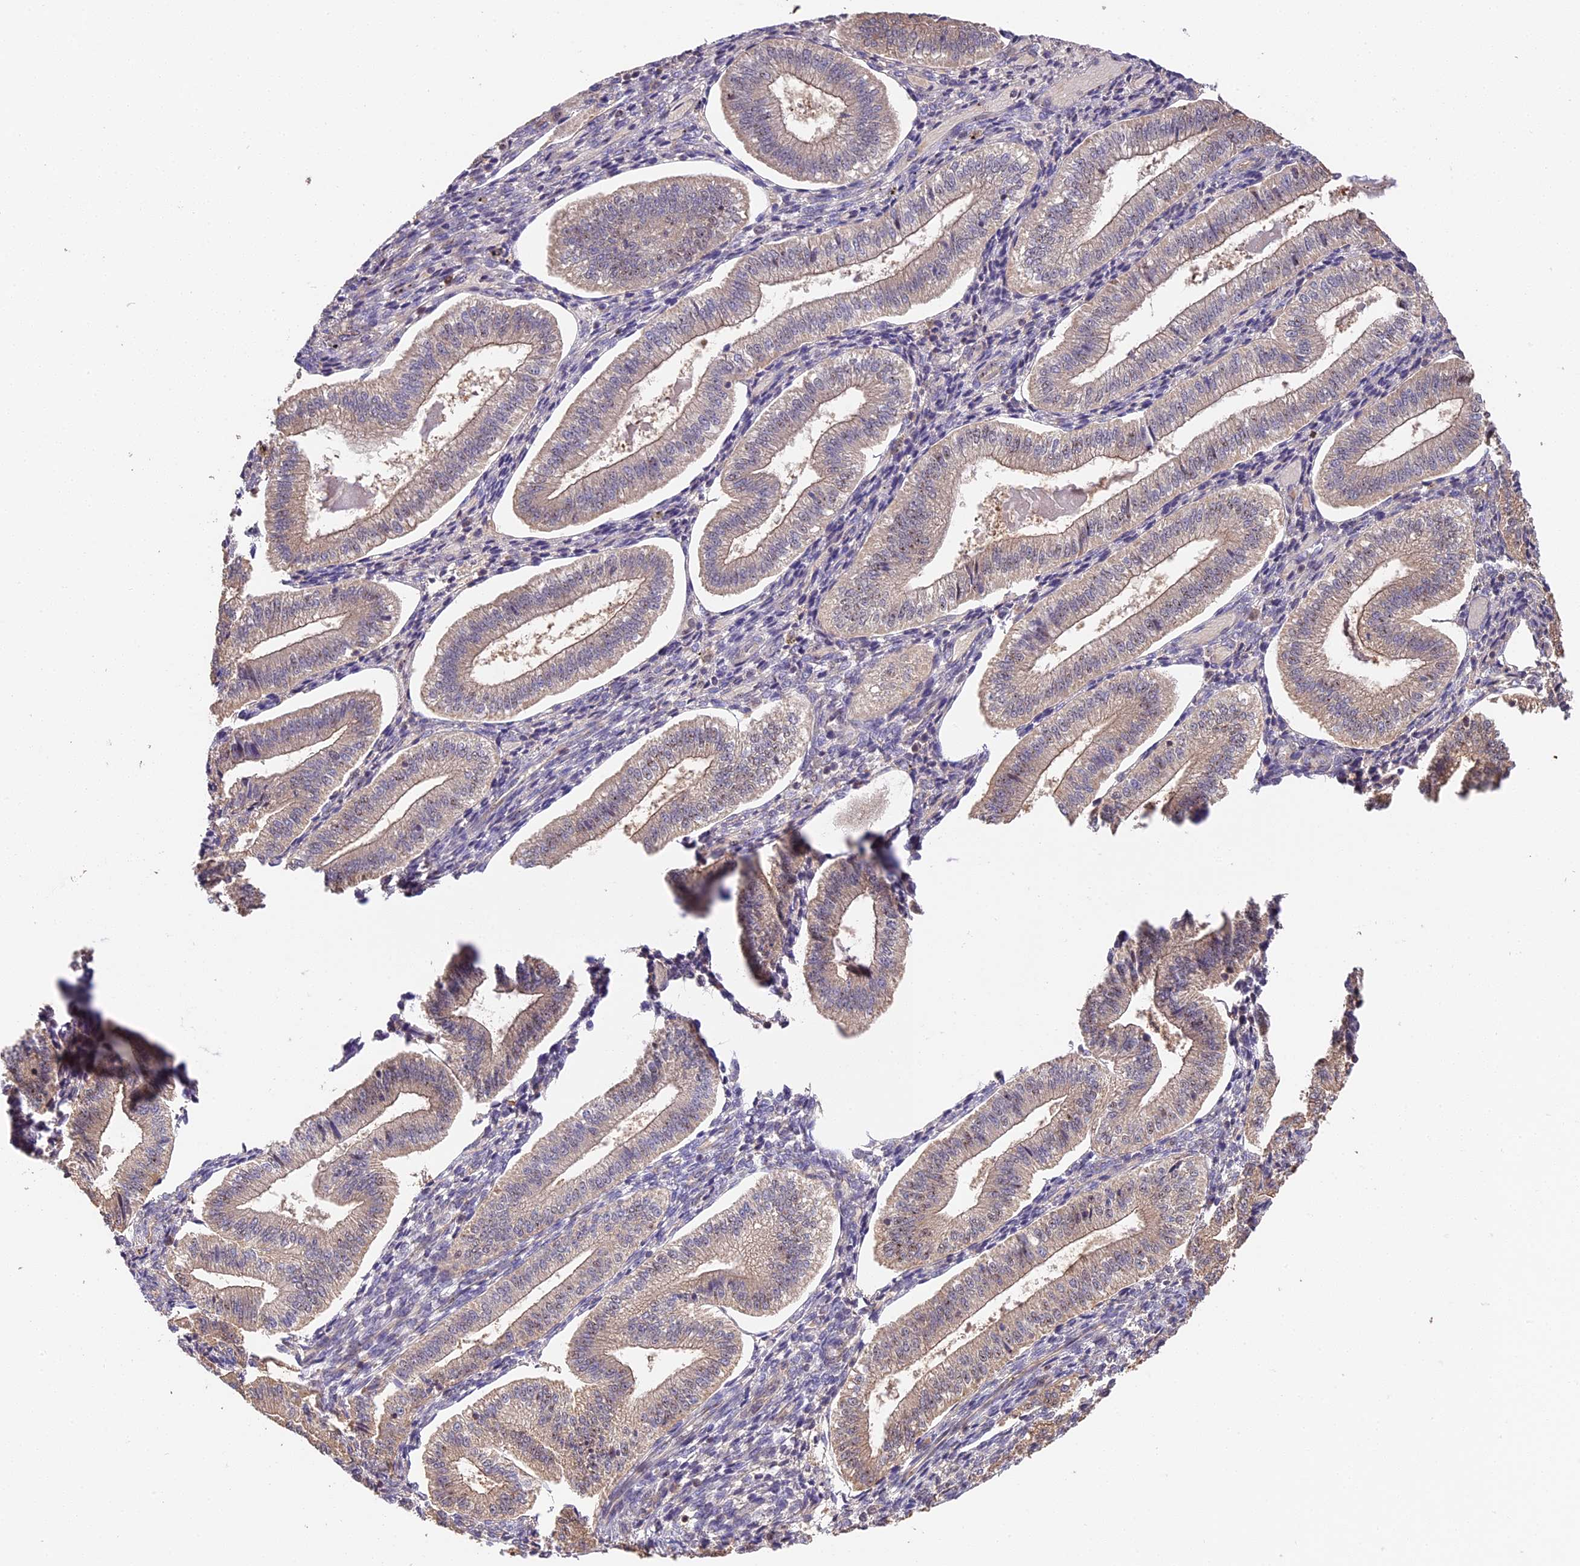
{"staining": {"intensity": "weak", "quantity": "<25%", "location": "cytoplasmic/membranous"}, "tissue": "endometrium", "cell_type": "Cells in endometrial stroma", "image_type": "normal", "snomed": [{"axis": "morphology", "description": "Normal tissue, NOS"}, {"axis": "topography", "description": "Endometrium"}], "caption": "This is an IHC histopathology image of unremarkable endometrium. There is no positivity in cells in endometrial stroma.", "gene": "PPP1R37", "patient": {"sex": "female", "age": 34}}